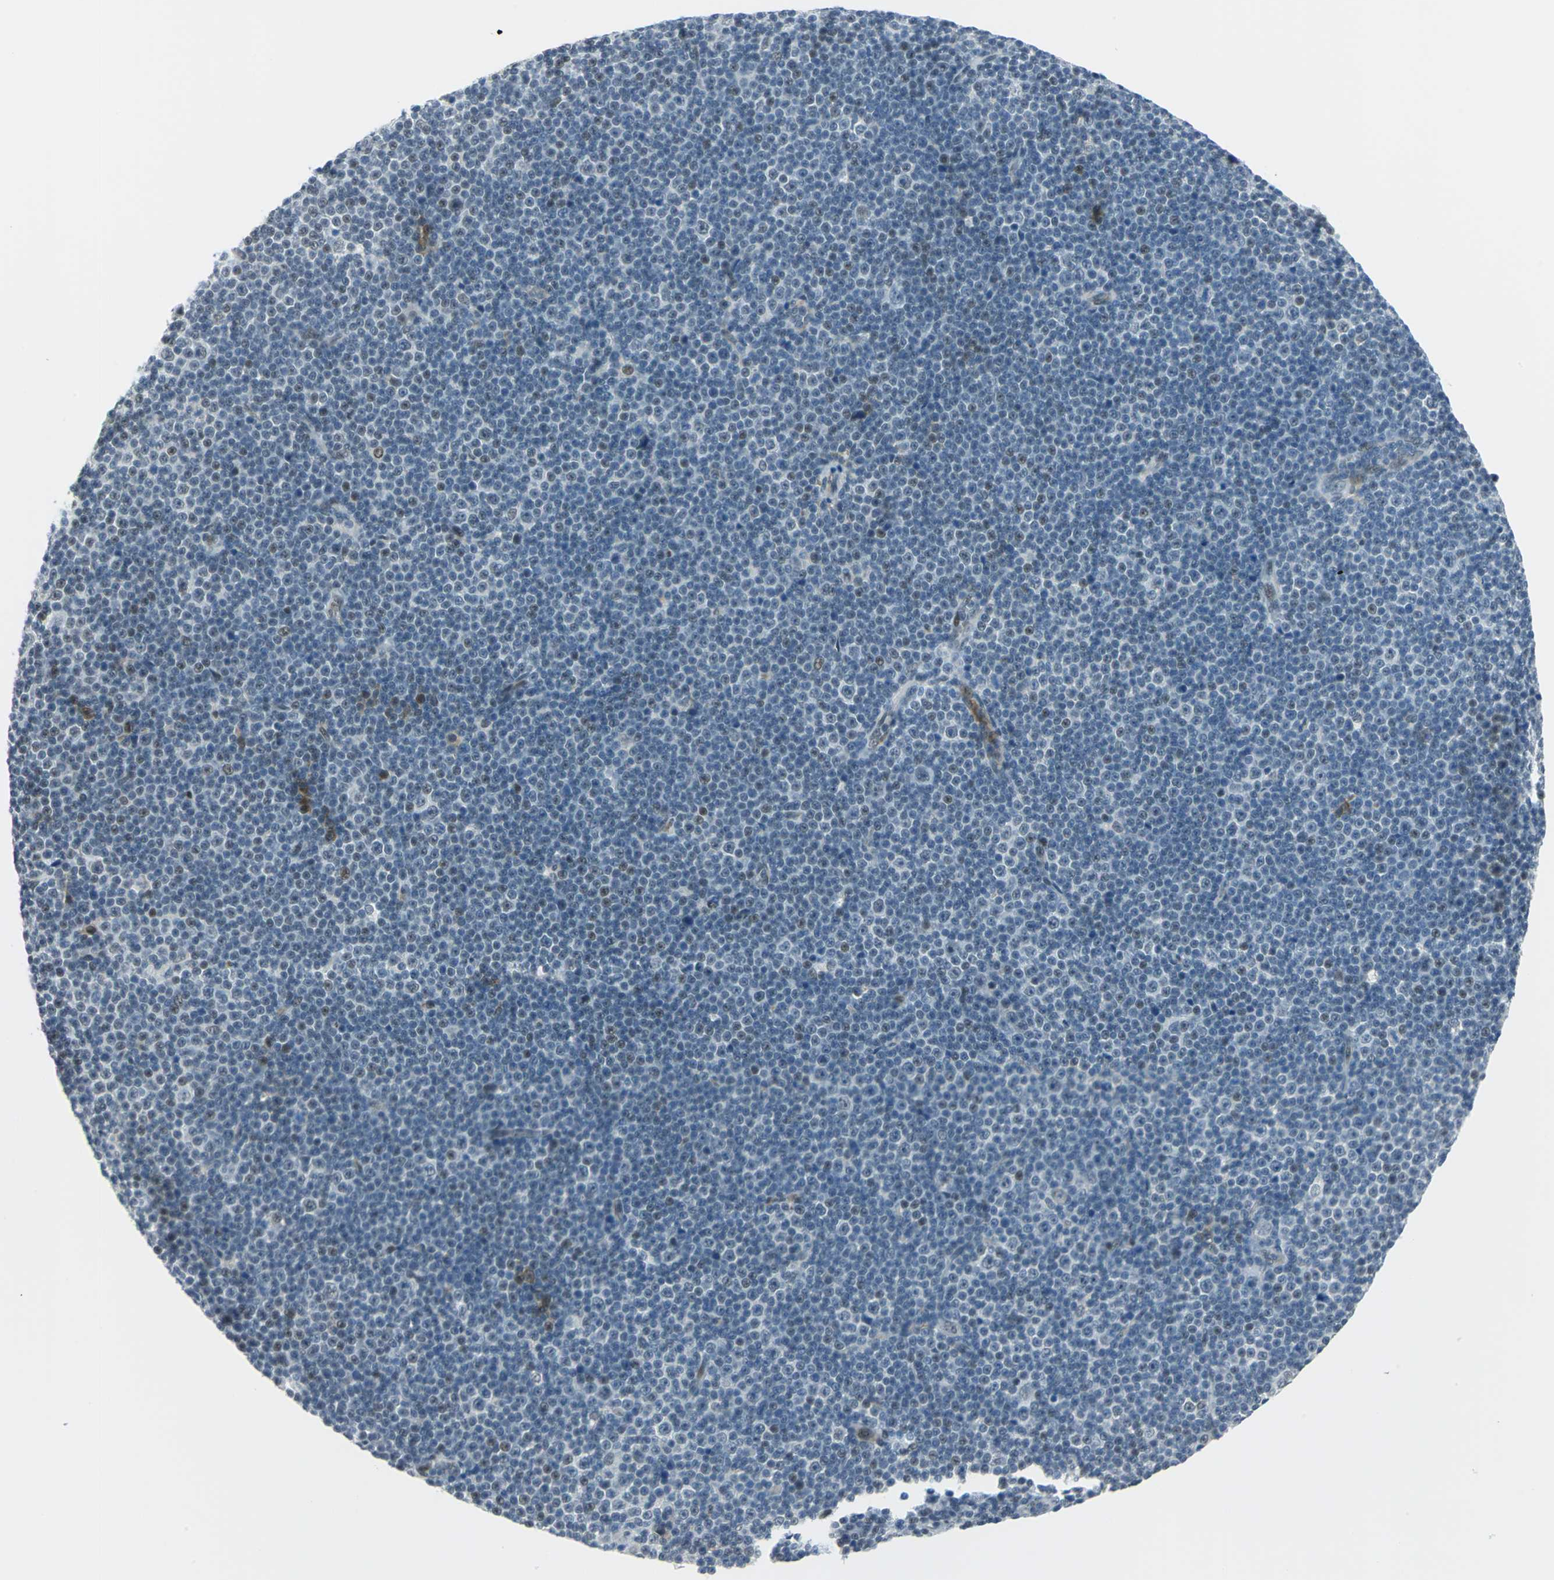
{"staining": {"intensity": "weak", "quantity": "<25%", "location": "cytoplasmic/membranous,nuclear"}, "tissue": "lymphoma", "cell_type": "Tumor cells", "image_type": "cancer", "snomed": [{"axis": "morphology", "description": "Malignant lymphoma, non-Hodgkin's type, Low grade"}, {"axis": "topography", "description": "Lymph node"}], "caption": "High power microscopy photomicrograph of an IHC photomicrograph of lymphoma, revealing no significant staining in tumor cells. Nuclei are stained in blue.", "gene": "MTMR10", "patient": {"sex": "female", "age": 67}}